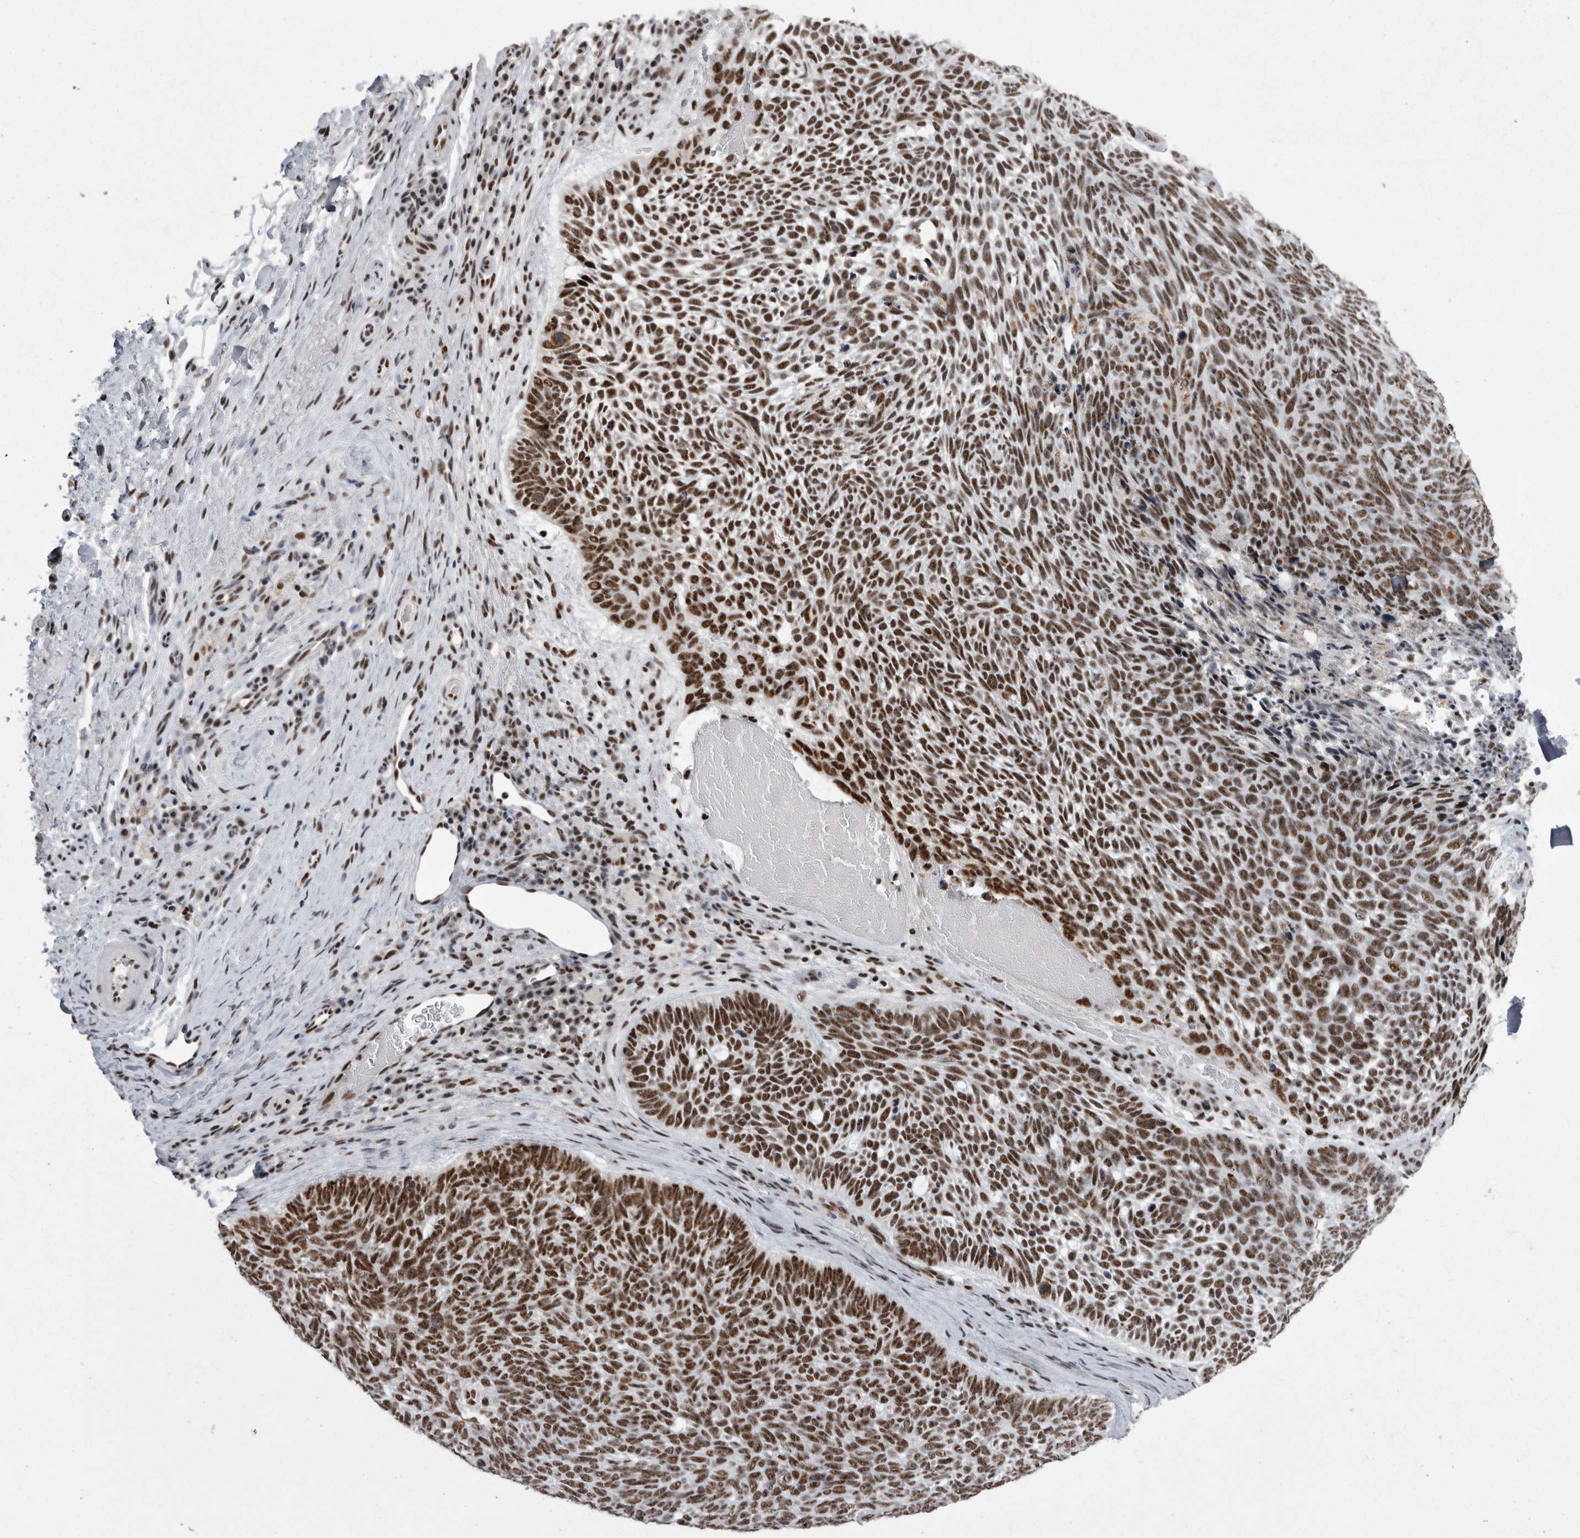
{"staining": {"intensity": "strong", "quantity": ">75%", "location": "nuclear"}, "tissue": "skin cancer", "cell_type": "Tumor cells", "image_type": "cancer", "snomed": [{"axis": "morphology", "description": "Basal cell carcinoma"}, {"axis": "topography", "description": "Skin"}], "caption": "The histopathology image shows staining of skin cancer (basal cell carcinoma), revealing strong nuclear protein staining (brown color) within tumor cells. (DAB = brown stain, brightfield microscopy at high magnification).", "gene": "SNRNP40", "patient": {"sex": "female", "age": 85}}